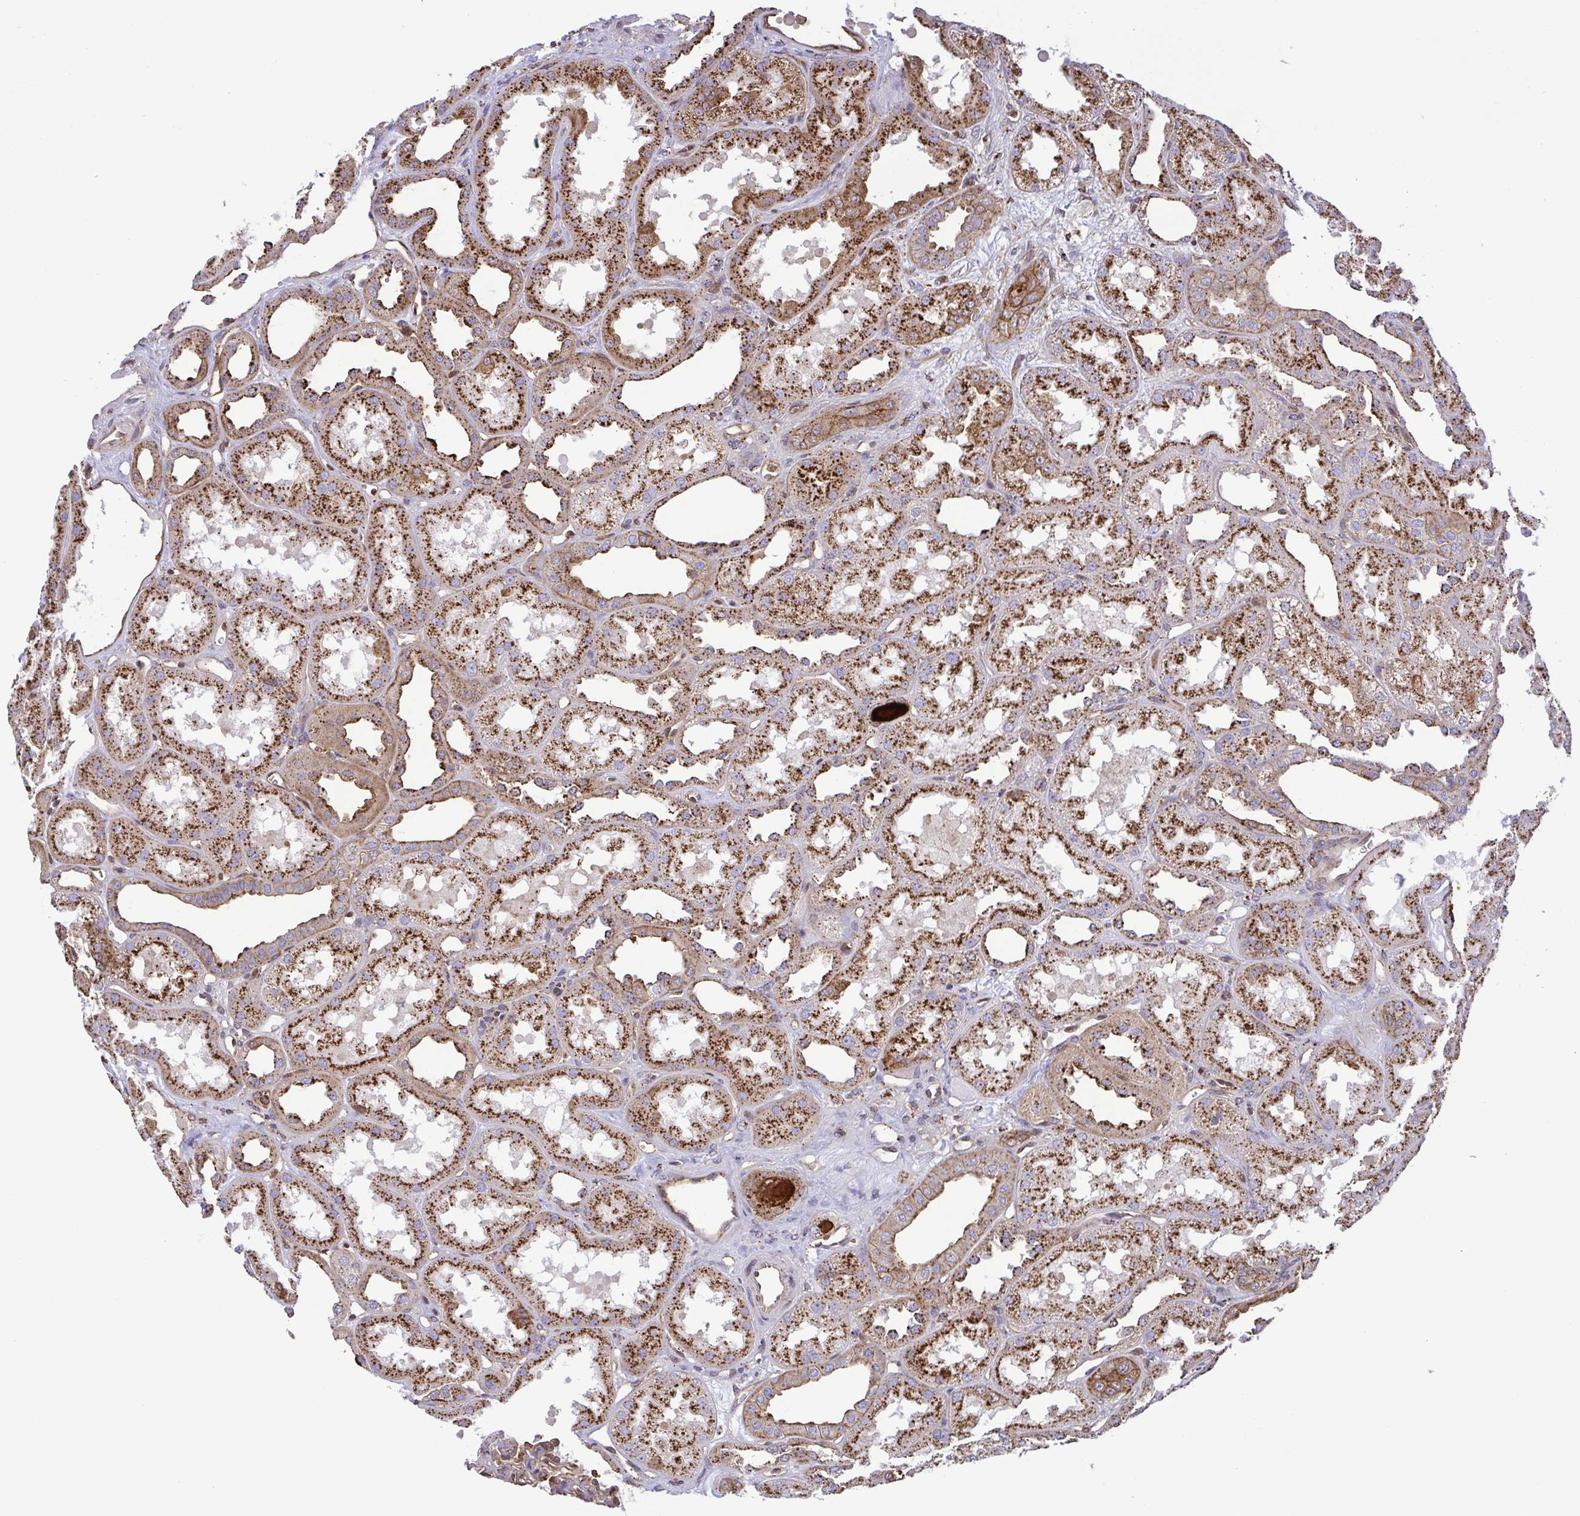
{"staining": {"intensity": "moderate", "quantity": "25%-75%", "location": "cytoplasmic/membranous"}, "tissue": "kidney", "cell_type": "Cells in glomeruli", "image_type": "normal", "snomed": [{"axis": "morphology", "description": "Normal tissue, NOS"}, {"axis": "topography", "description": "Kidney"}], "caption": "High-power microscopy captured an IHC micrograph of normal kidney, revealing moderate cytoplasmic/membranous staining in approximately 25%-75% of cells in glomeruli.", "gene": "CHMP1B", "patient": {"sex": "male", "age": 61}}